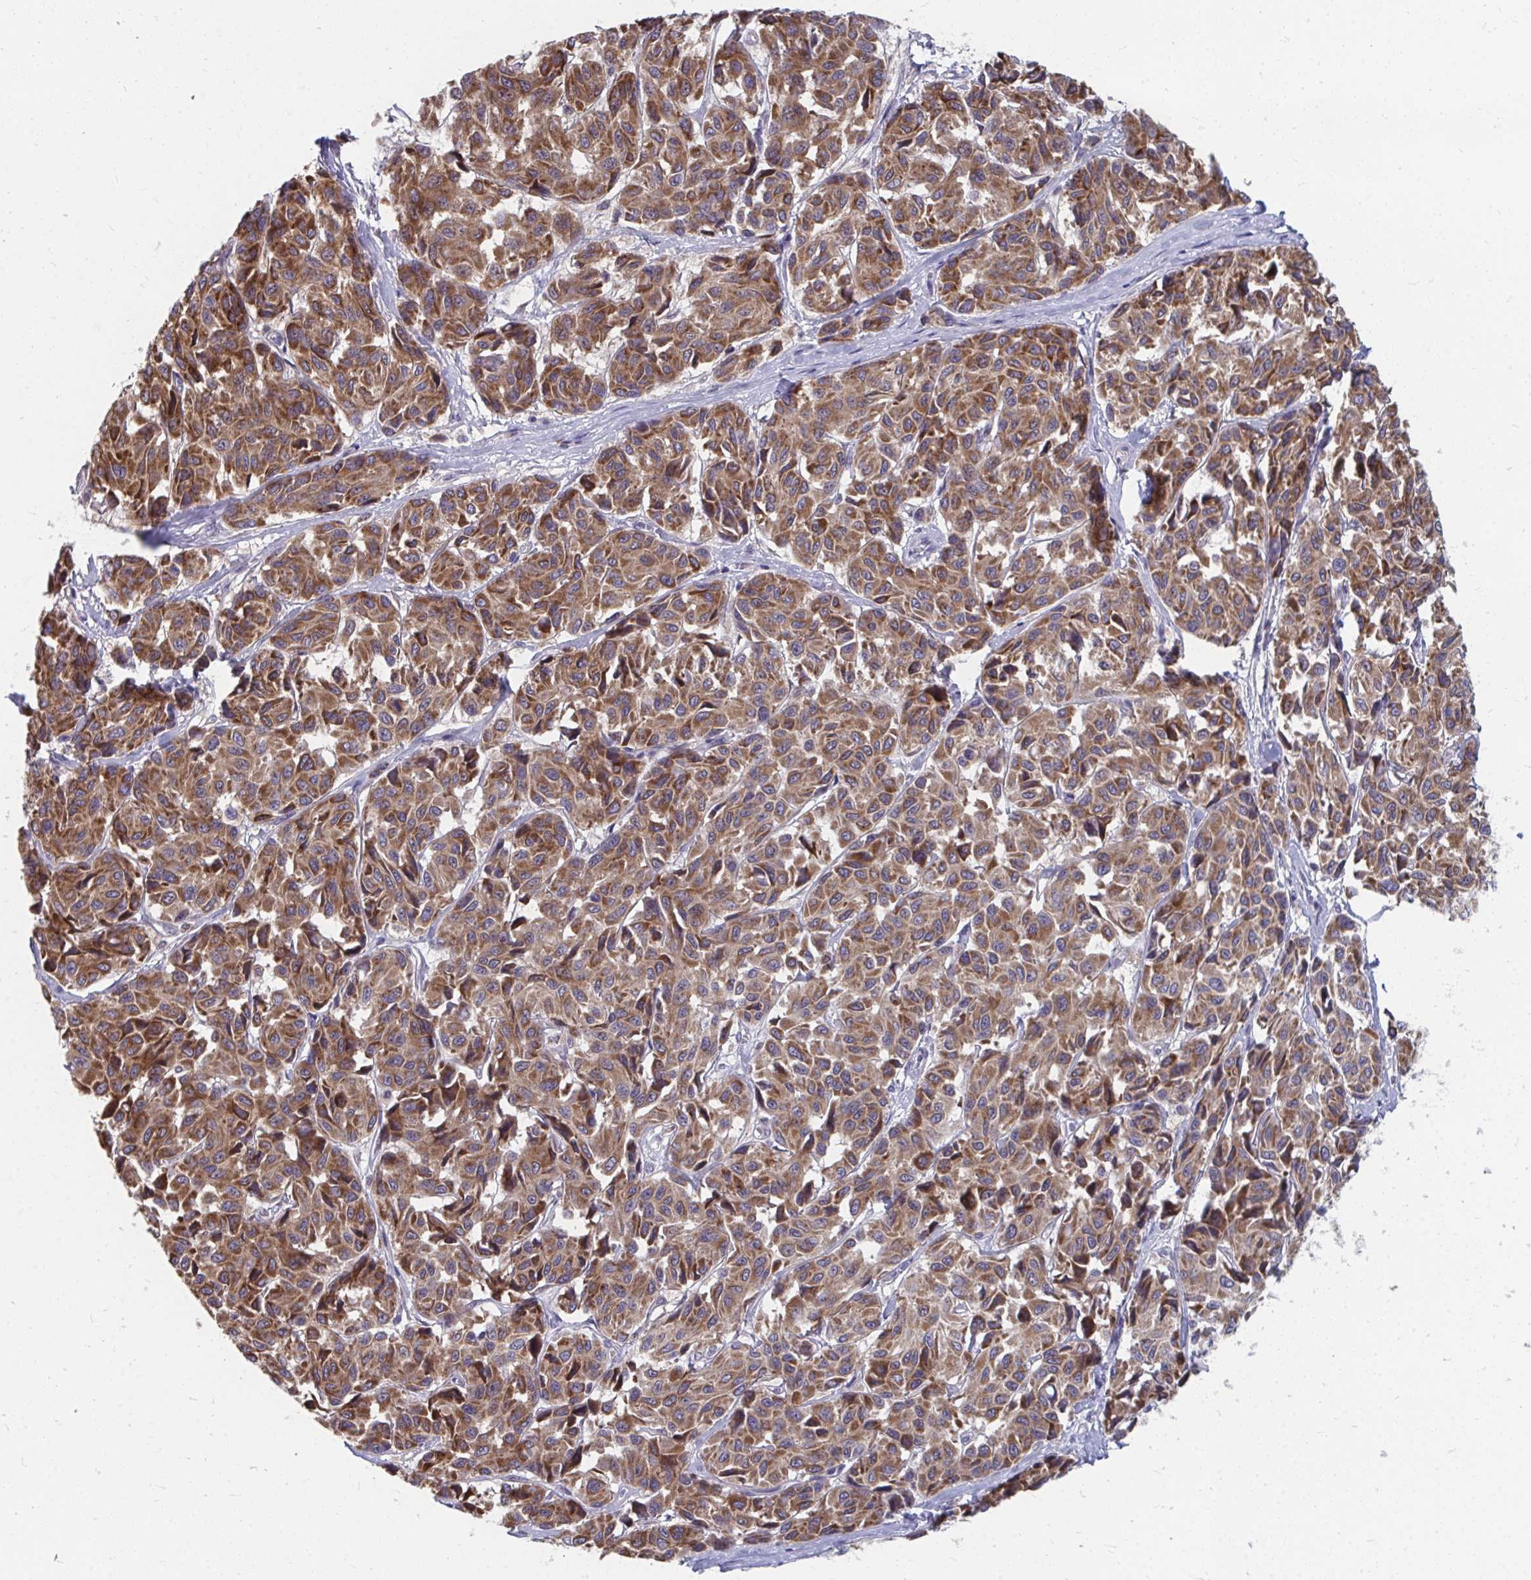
{"staining": {"intensity": "moderate", "quantity": ">75%", "location": "cytoplasmic/membranous"}, "tissue": "melanoma", "cell_type": "Tumor cells", "image_type": "cancer", "snomed": [{"axis": "morphology", "description": "Malignant melanoma, NOS"}, {"axis": "topography", "description": "Skin"}], "caption": "A brown stain labels moderate cytoplasmic/membranous expression of a protein in human melanoma tumor cells. The protein of interest is shown in brown color, while the nuclei are stained blue.", "gene": "PABIR3", "patient": {"sex": "female", "age": 66}}